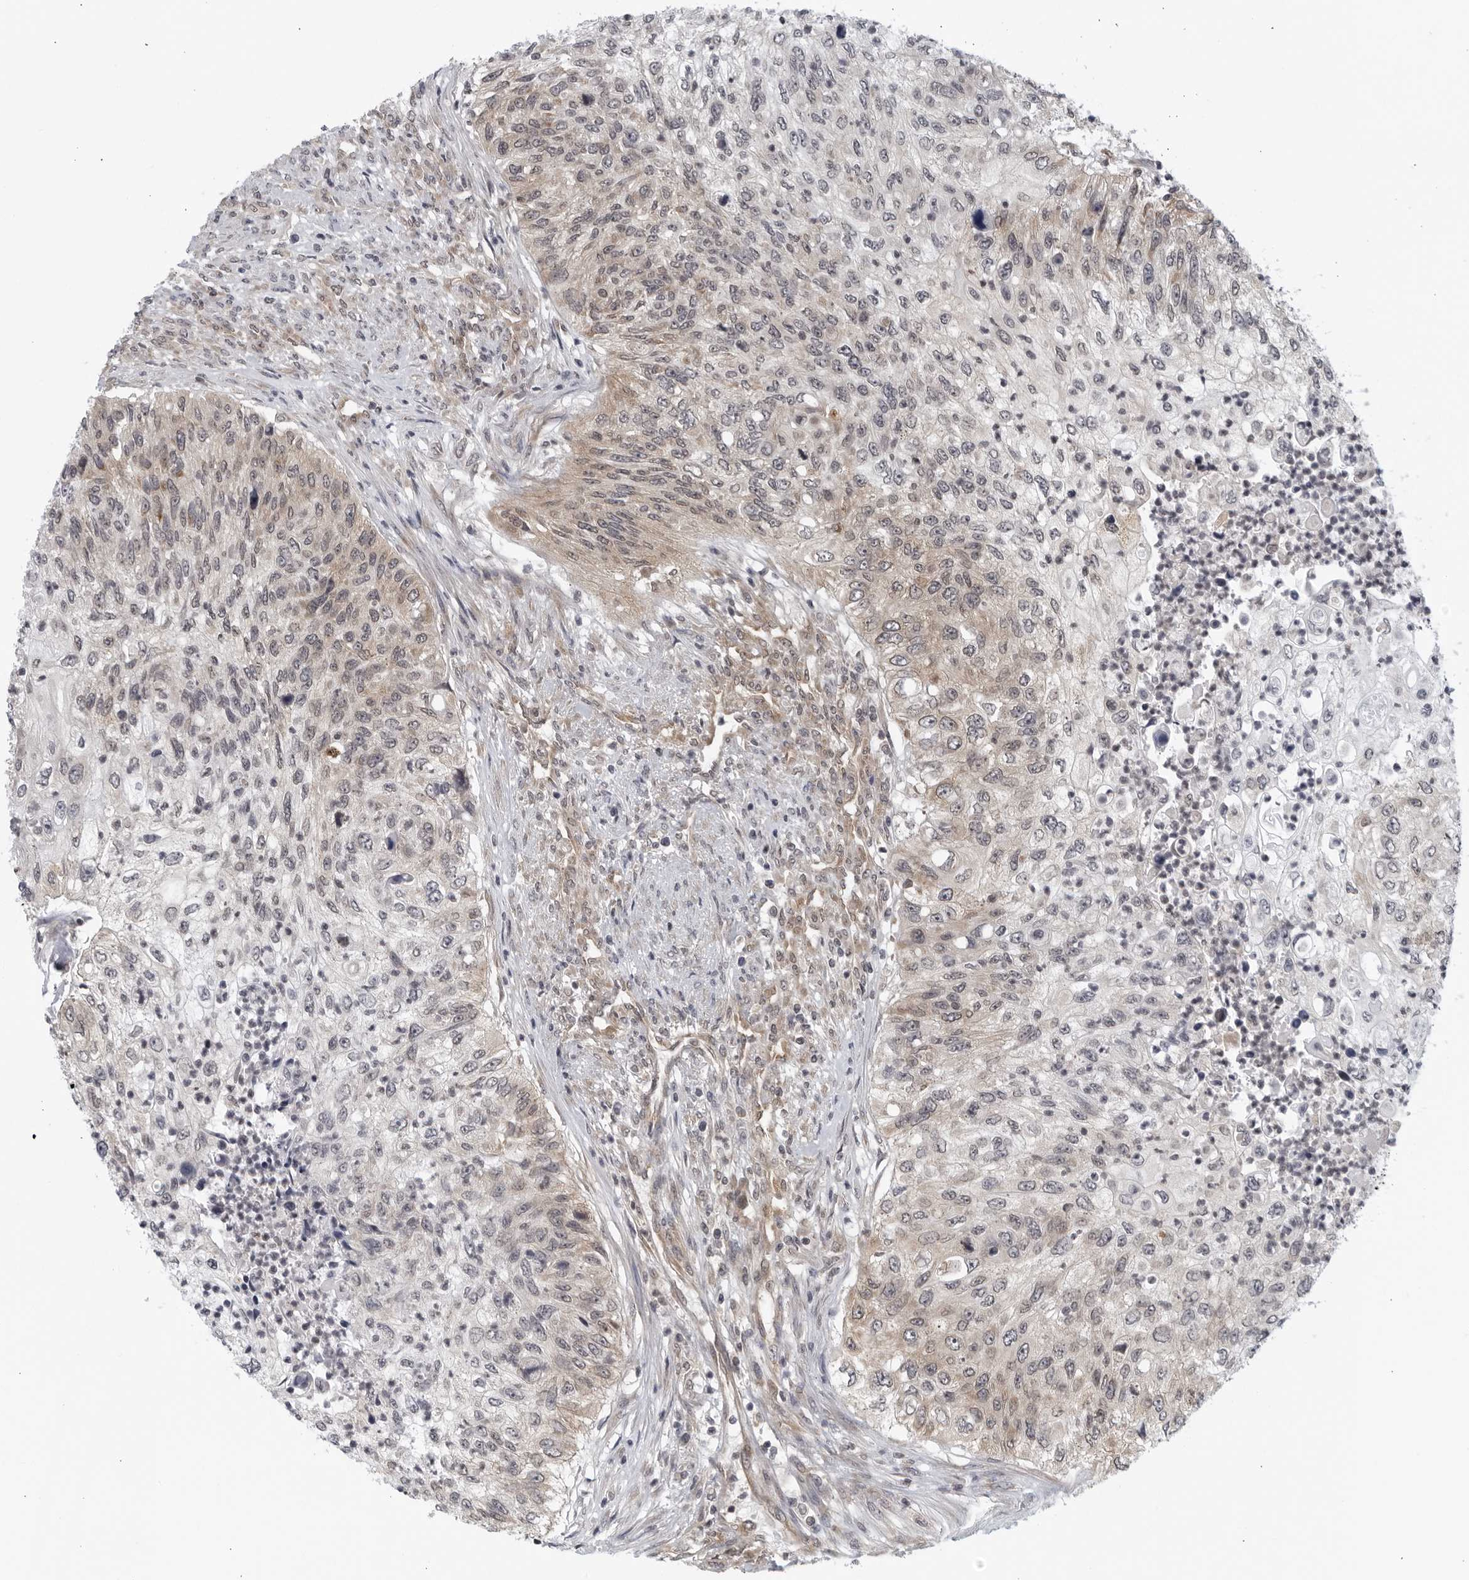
{"staining": {"intensity": "weak", "quantity": "25%-75%", "location": "cytoplasmic/membranous"}, "tissue": "urothelial cancer", "cell_type": "Tumor cells", "image_type": "cancer", "snomed": [{"axis": "morphology", "description": "Urothelial carcinoma, High grade"}, {"axis": "topography", "description": "Urinary bladder"}], "caption": "Protein expression analysis of human urothelial cancer reveals weak cytoplasmic/membranous positivity in about 25%-75% of tumor cells.", "gene": "RC3H1", "patient": {"sex": "female", "age": 60}}